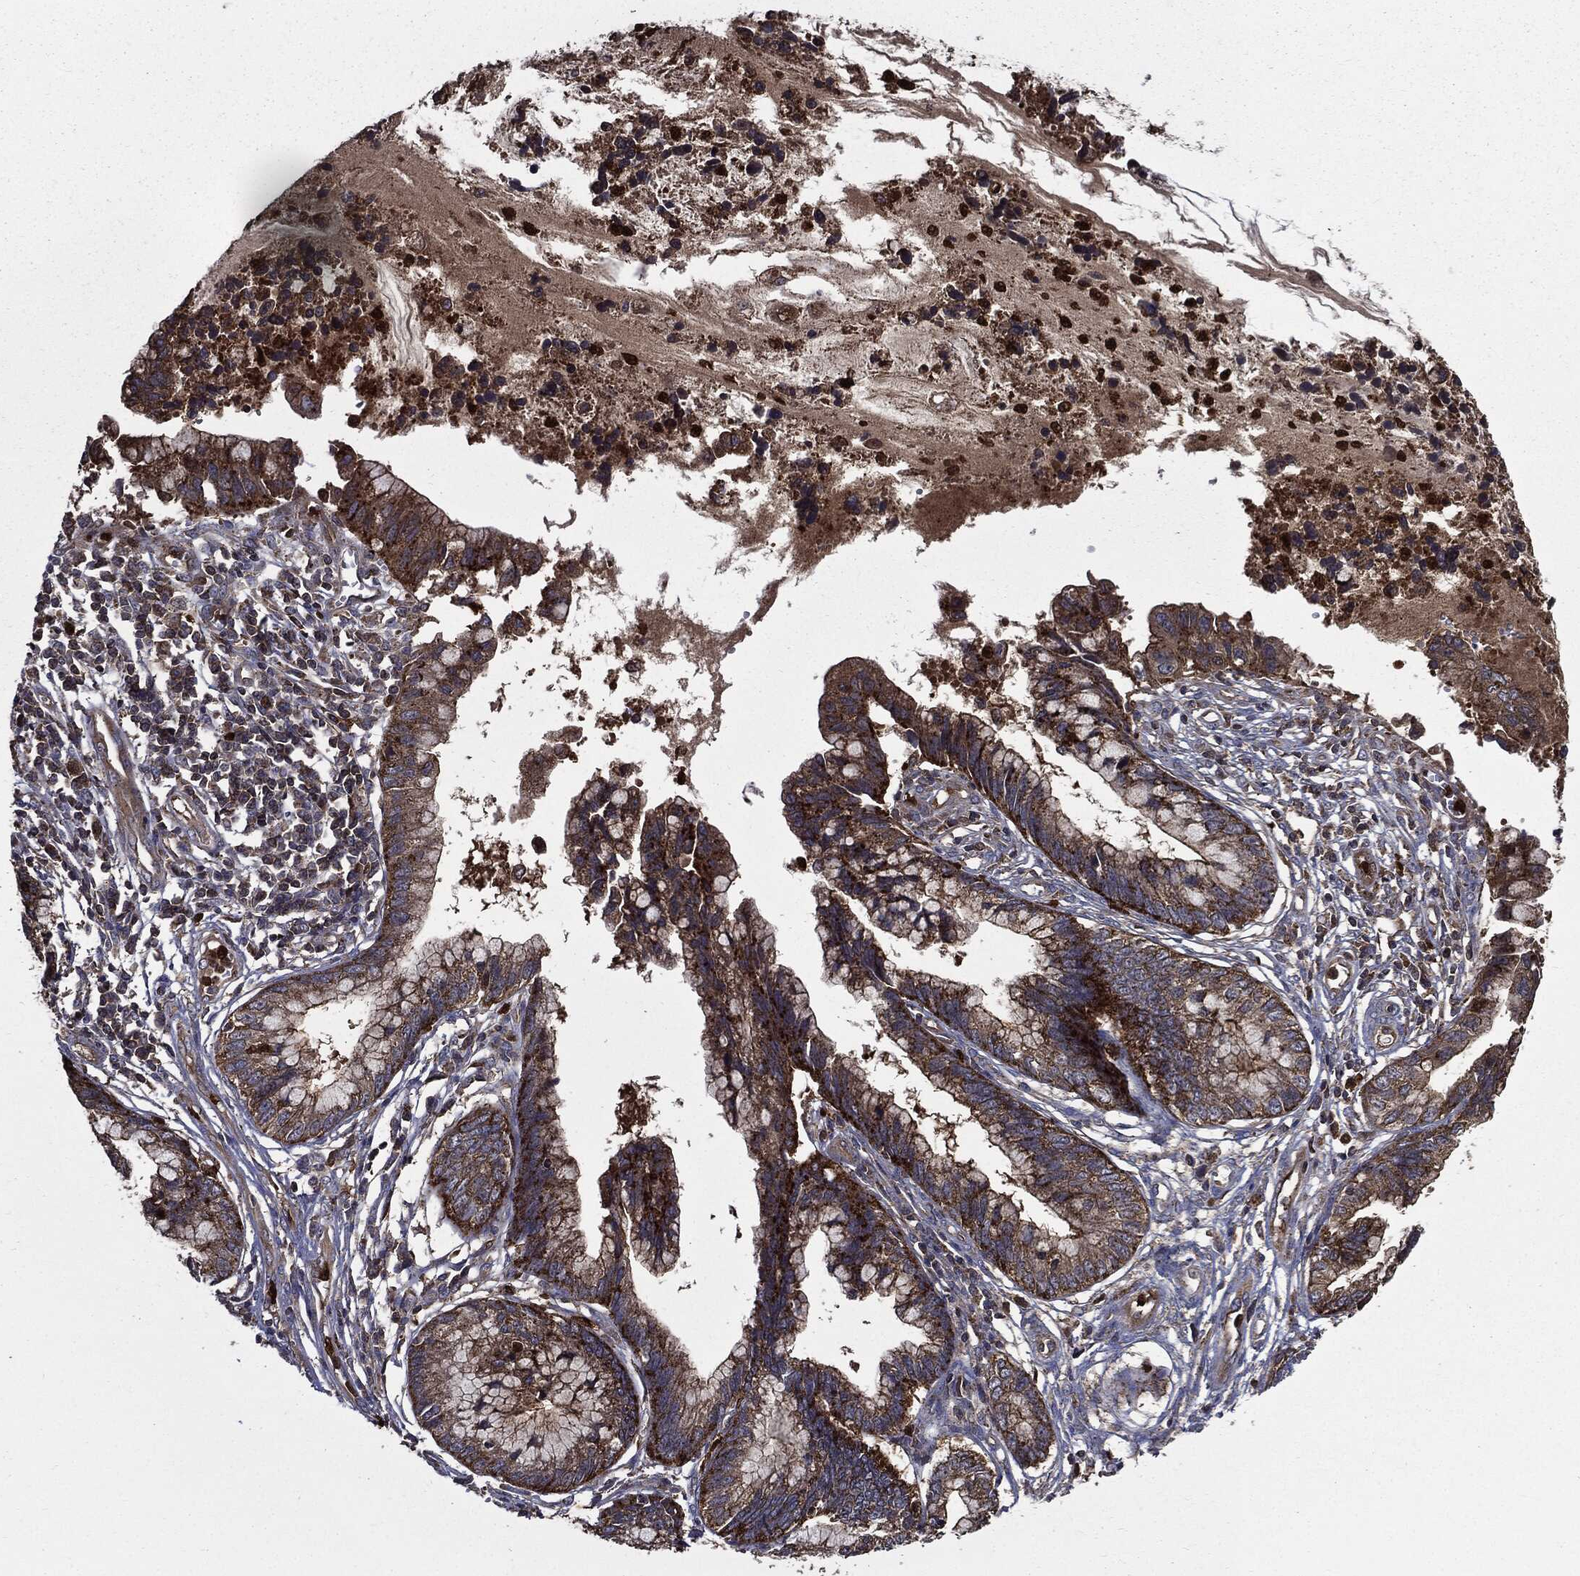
{"staining": {"intensity": "strong", "quantity": "25%-75%", "location": "cytoplasmic/membranous"}, "tissue": "cervical cancer", "cell_type": "Tumor cells", "image_type": "cancer", "snomed": [{"axis": "morphology", "description": "Adenocarcinoma, NOS"}, {"axis": "topography", "description": "Cervix"}], "caption": "Tumor cells reveal strong cytoplasmic/membranous expression in approximately 25%-75% of cells in cervical cancer. The protein of interest is stained brown, and the nuclei are stained in blue (DAB IHC with brightfield microscopy, high magnification).", "gene": "PDCD6IP", "patient": {"sex": "female", "age": 44}}